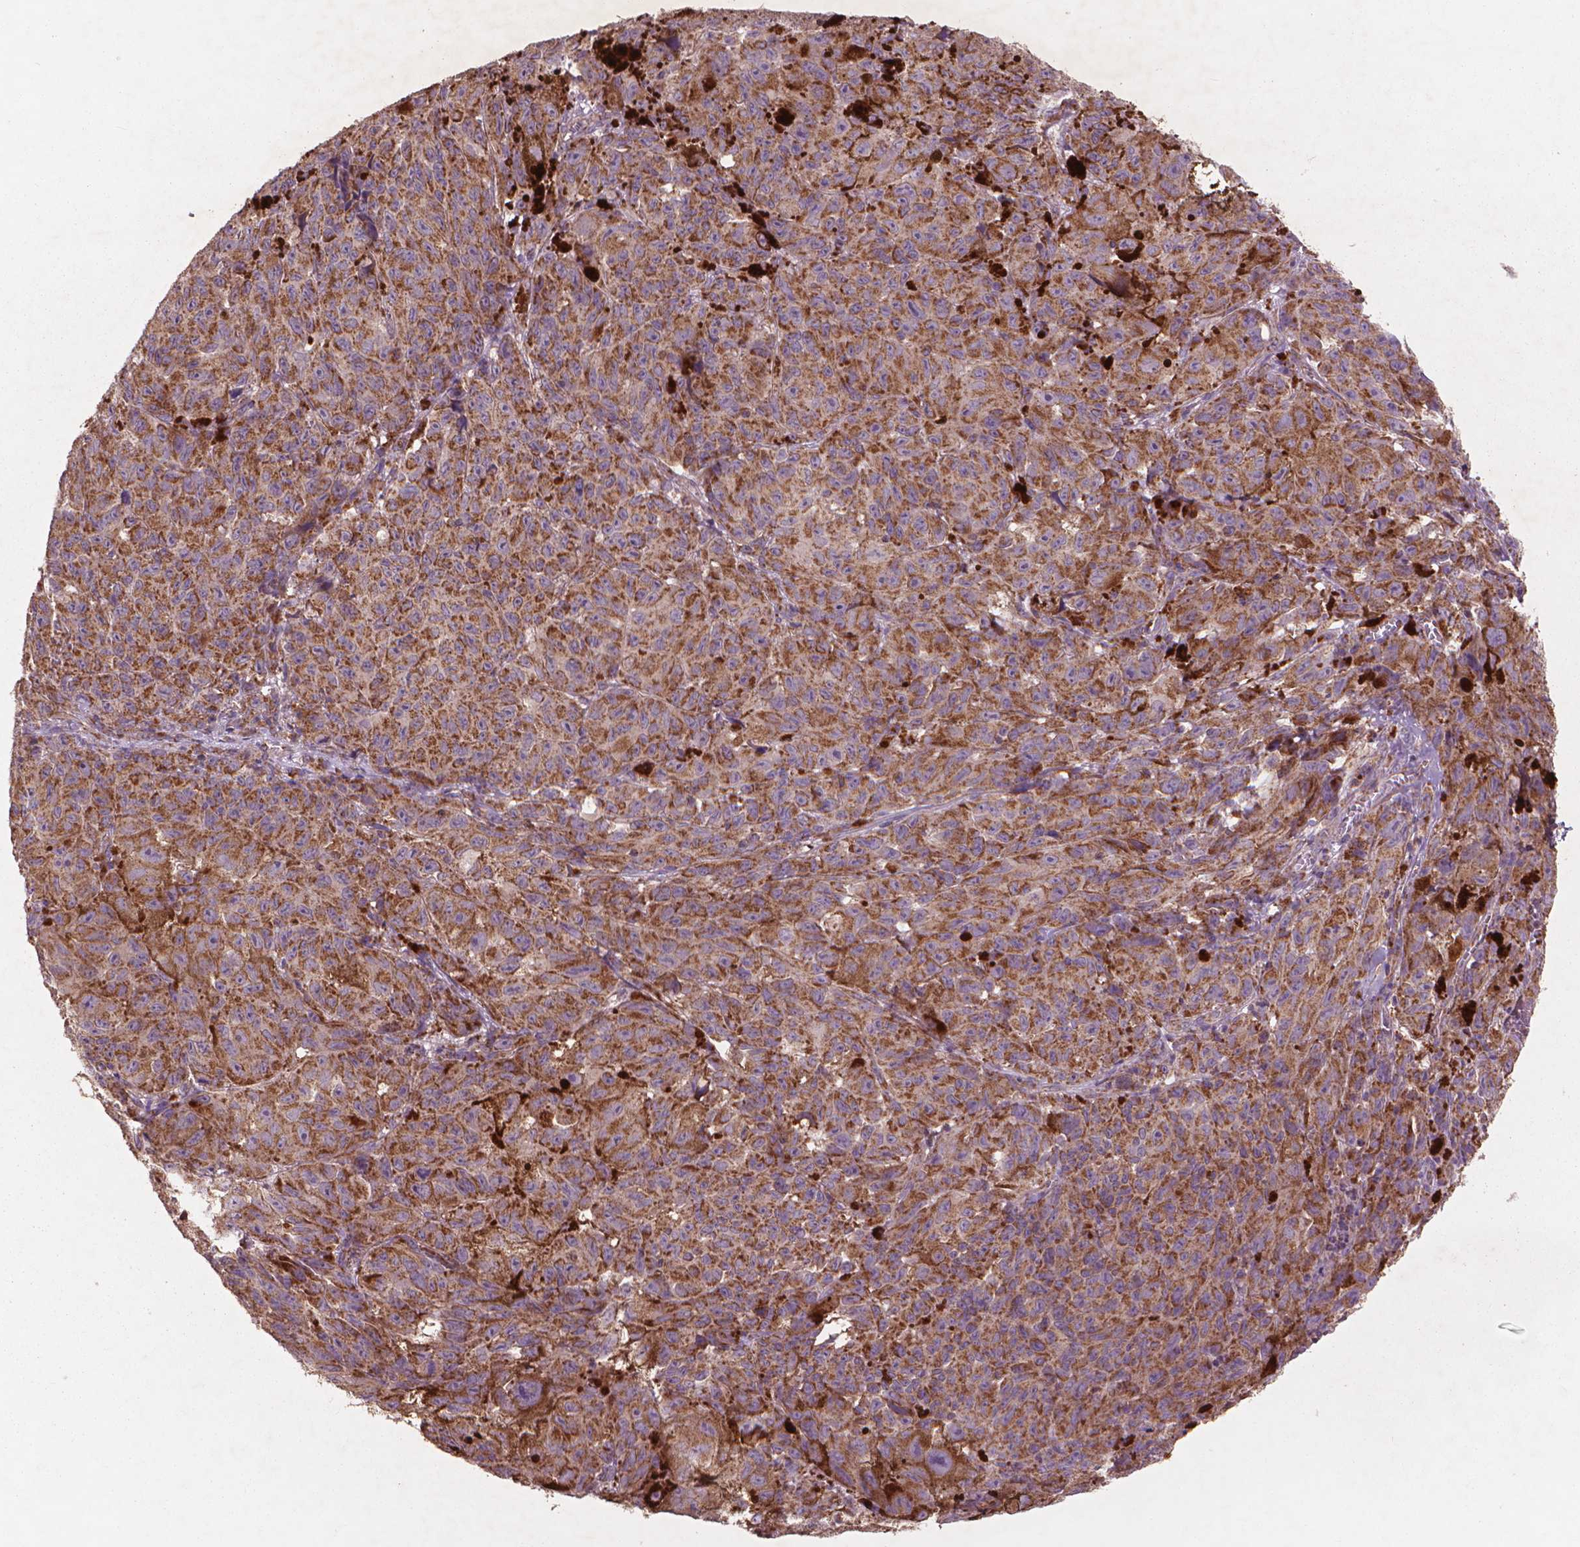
{"staining": {"intensity": "moderate", "quantity": ">75%", "location": "cytoplasmic/membranous"}, "tissue": "melanoma", "cell_type": "Tumor cells", "image_type": "cancer", "snomed": [{"axis": "morphology", "description": "Malignant melanoma, NOS"}, {"axis": "topography", "description": "Vulva, labia, clitoris and Bartholin´s gland, NO"}], "caption": "Melanoma stained with immunohistochemistry (IHC) exhibits moderate cytoplasmic/membranous staining in approximately >75% of tumor cells.", "gene": "NLRX1", "patient": {"sex": "female", "age": 75}}